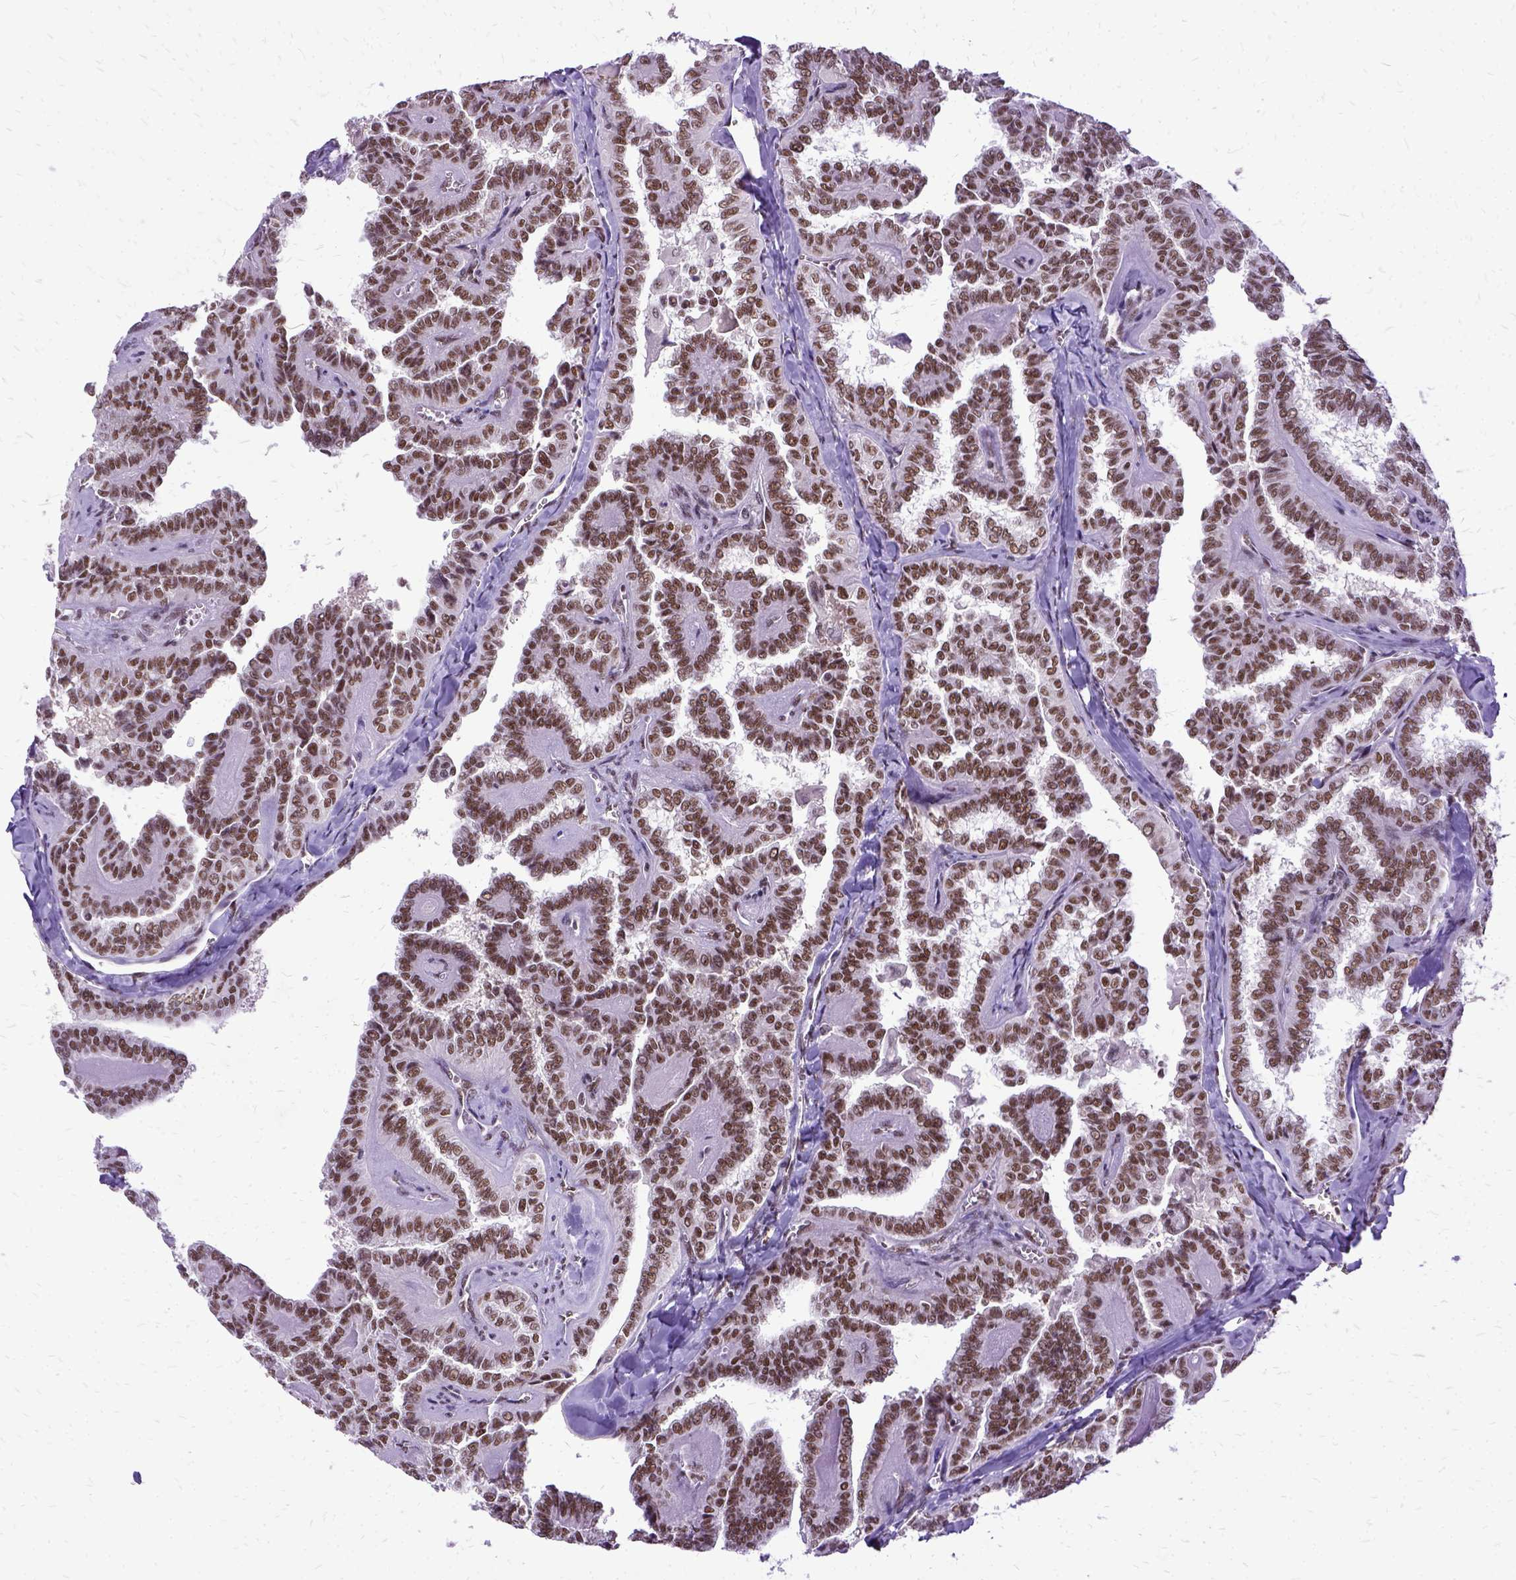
{"staining": {"intensity": "moderate", "quantity": ">75%", "location": "nuclear"}, "tissue": "thyroid cancer", "cell_type": "Tumor cells", "image_type": "cancer", "snomed": [{"axis": "morphology", "description": "Papillary adenocarcinoma, NOS"}, {"axis": "topography", "description": "Thyroid gland"}], "caption": "This is a micrograph of immunohistochemistry staining of thyroid papillary adenocarcinoma, which shows moderate expression in the nuclear of tumor cells.", "gene": "SETD1A", "patient": {"sex": "female", "age": 41}}